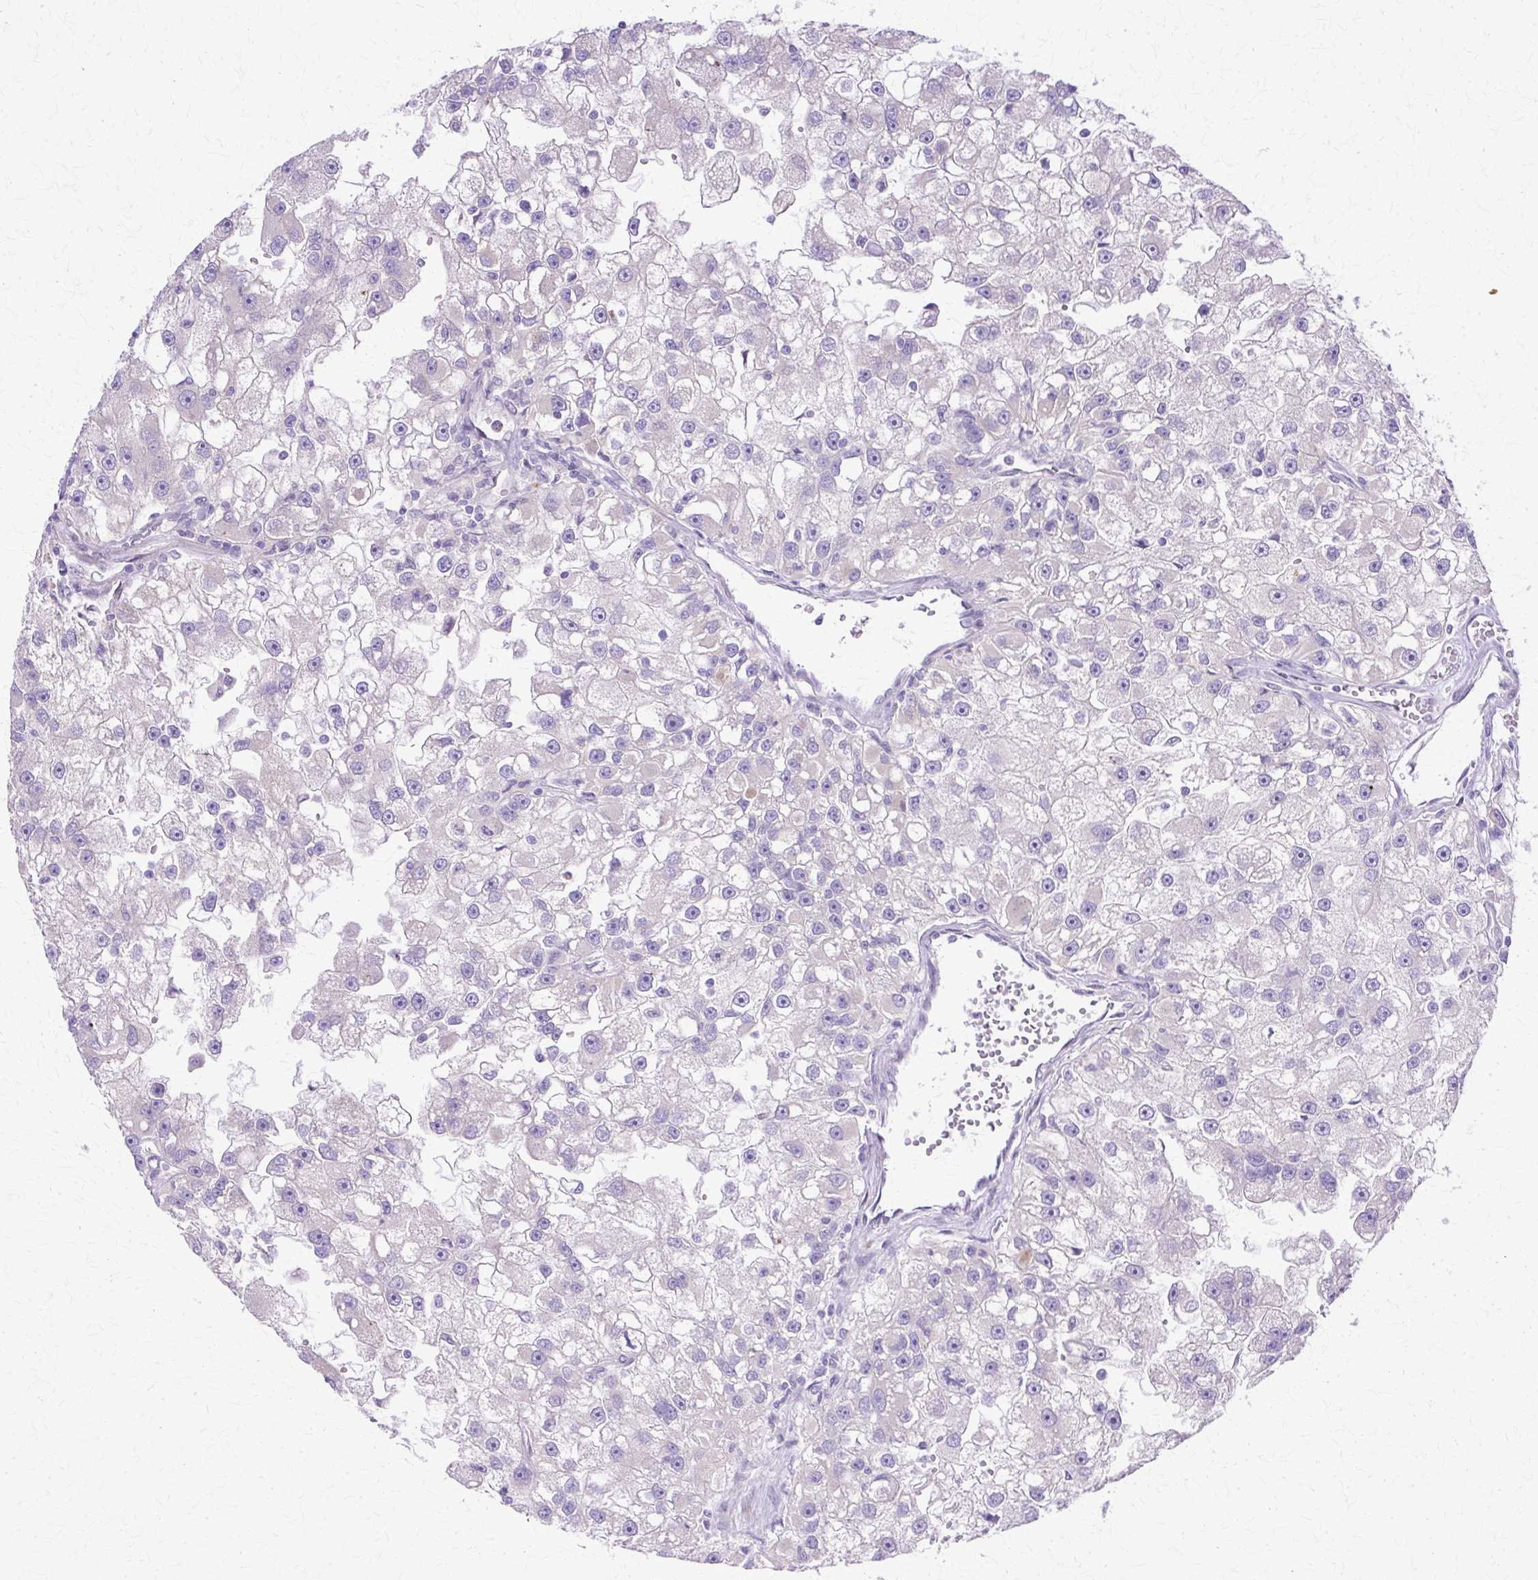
{"staining": {"intensity": "negative", "quantity": "none", "location": "none"}, "tissue": "renal cancer", "cell_type": "Tumor cells", "image_type": "cancer", "snomed": [{"axis": "morphology", "description": "Adenocarcinoma, NOS"}, {"axis": "topography", "description": "Kidney"}], "caption": "Histopathology image shows no significant protein positivity in tumor cells of adenocarcinoma (renal).", "gene": "TBC1D3G", "patient": {"sex": "male", "age": 63}}